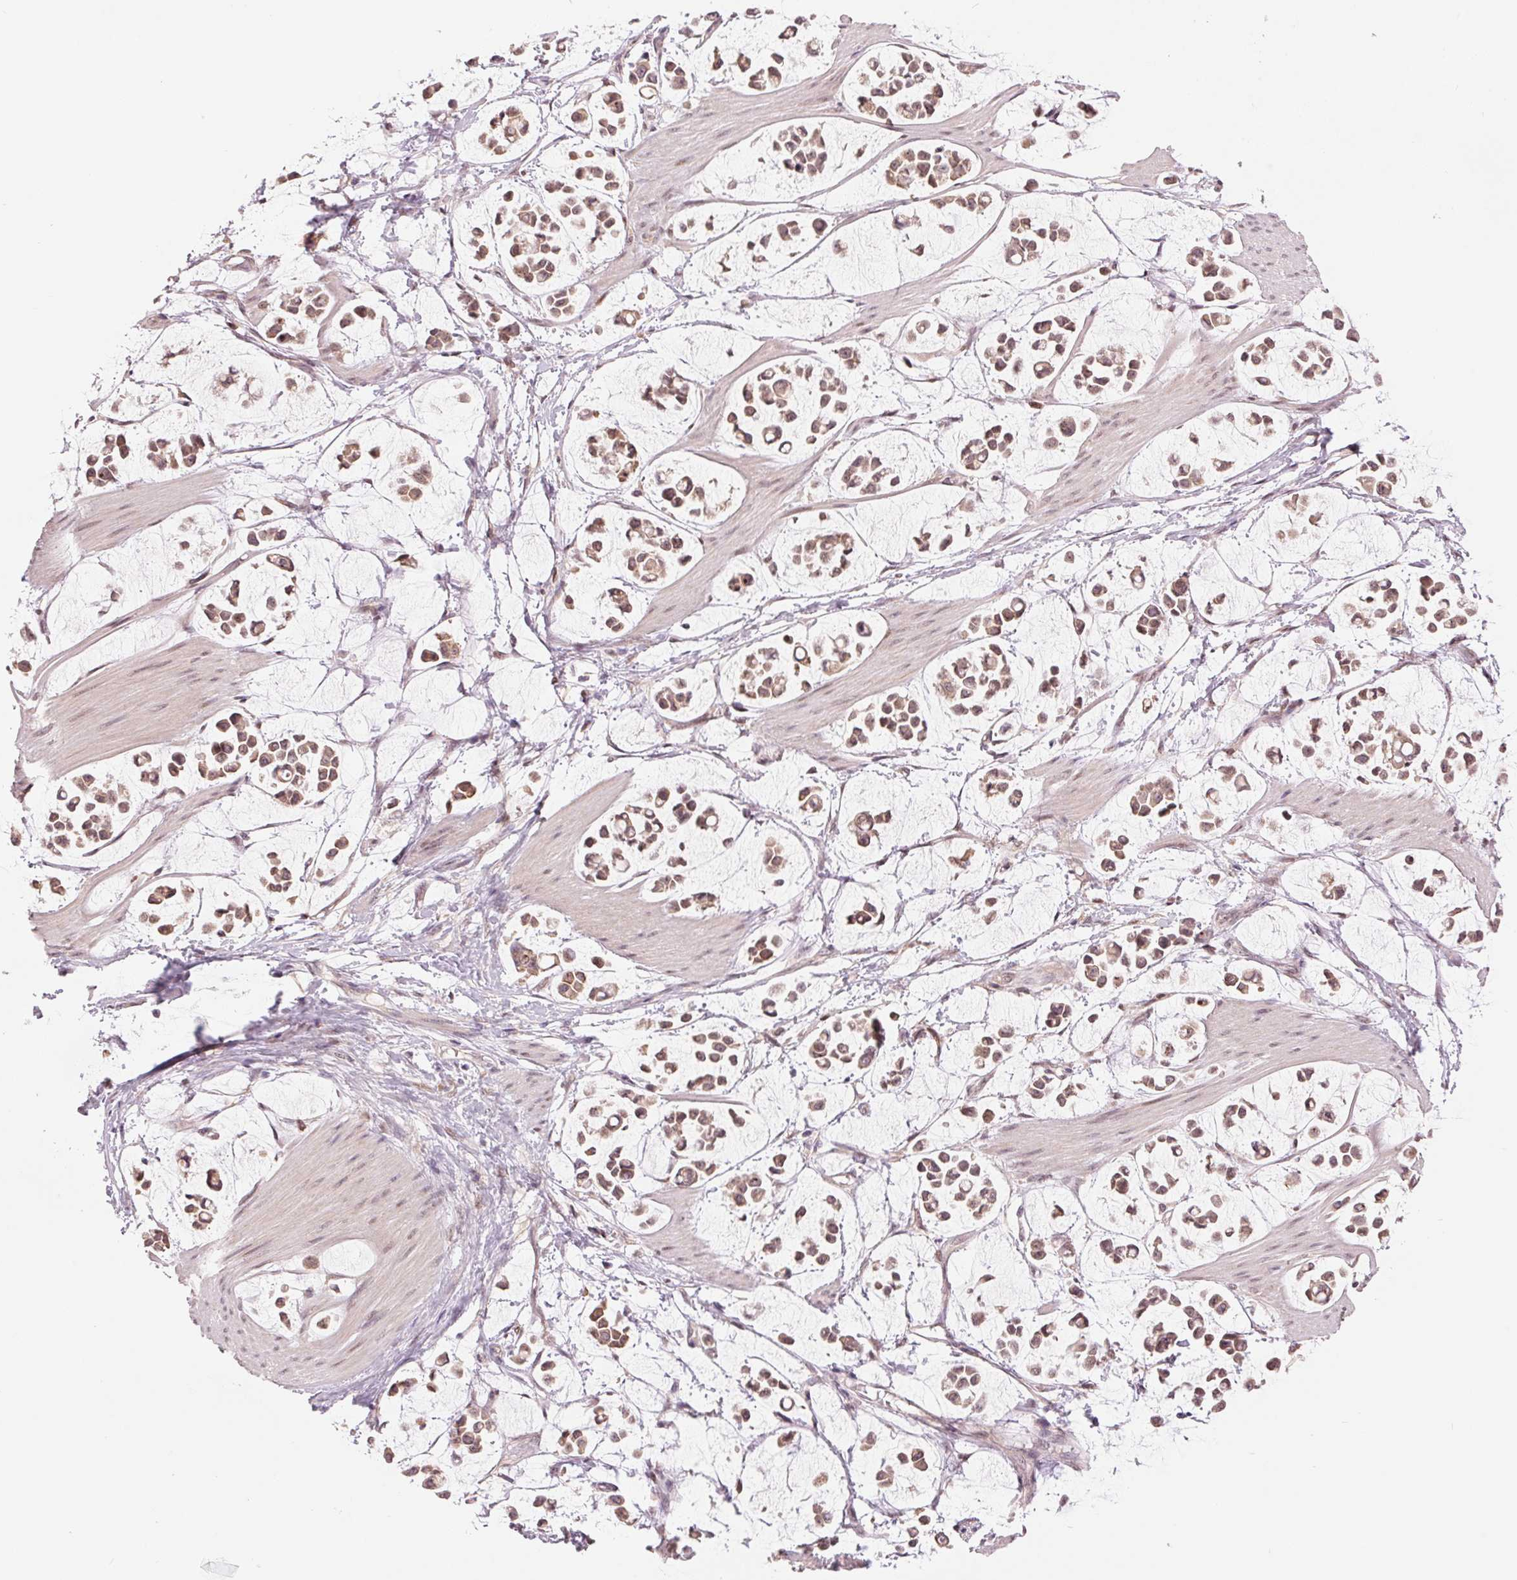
{"staining": {"intensity": "weak", "quantity": ">75%", "location": "cytoplasmic/membranous,nuclear"}, "tissue": "stomach cancer", "cell_type": "Tumor cells", "image_type": "cancer", "snomed": [{"axis": "morphology", "description": "Adenocarcinoma, NOS"}, {"axis": "topography", "description": "Stomach"}], "caption": "Stomach cancer tissue displays weak cytoplasmic/membranous and nuclear expression in approximately >75% of tumor cells, visualized by immunohistochemistry.", "gene": "ERI3", "patient": {"sex": "male", "age": 82}}